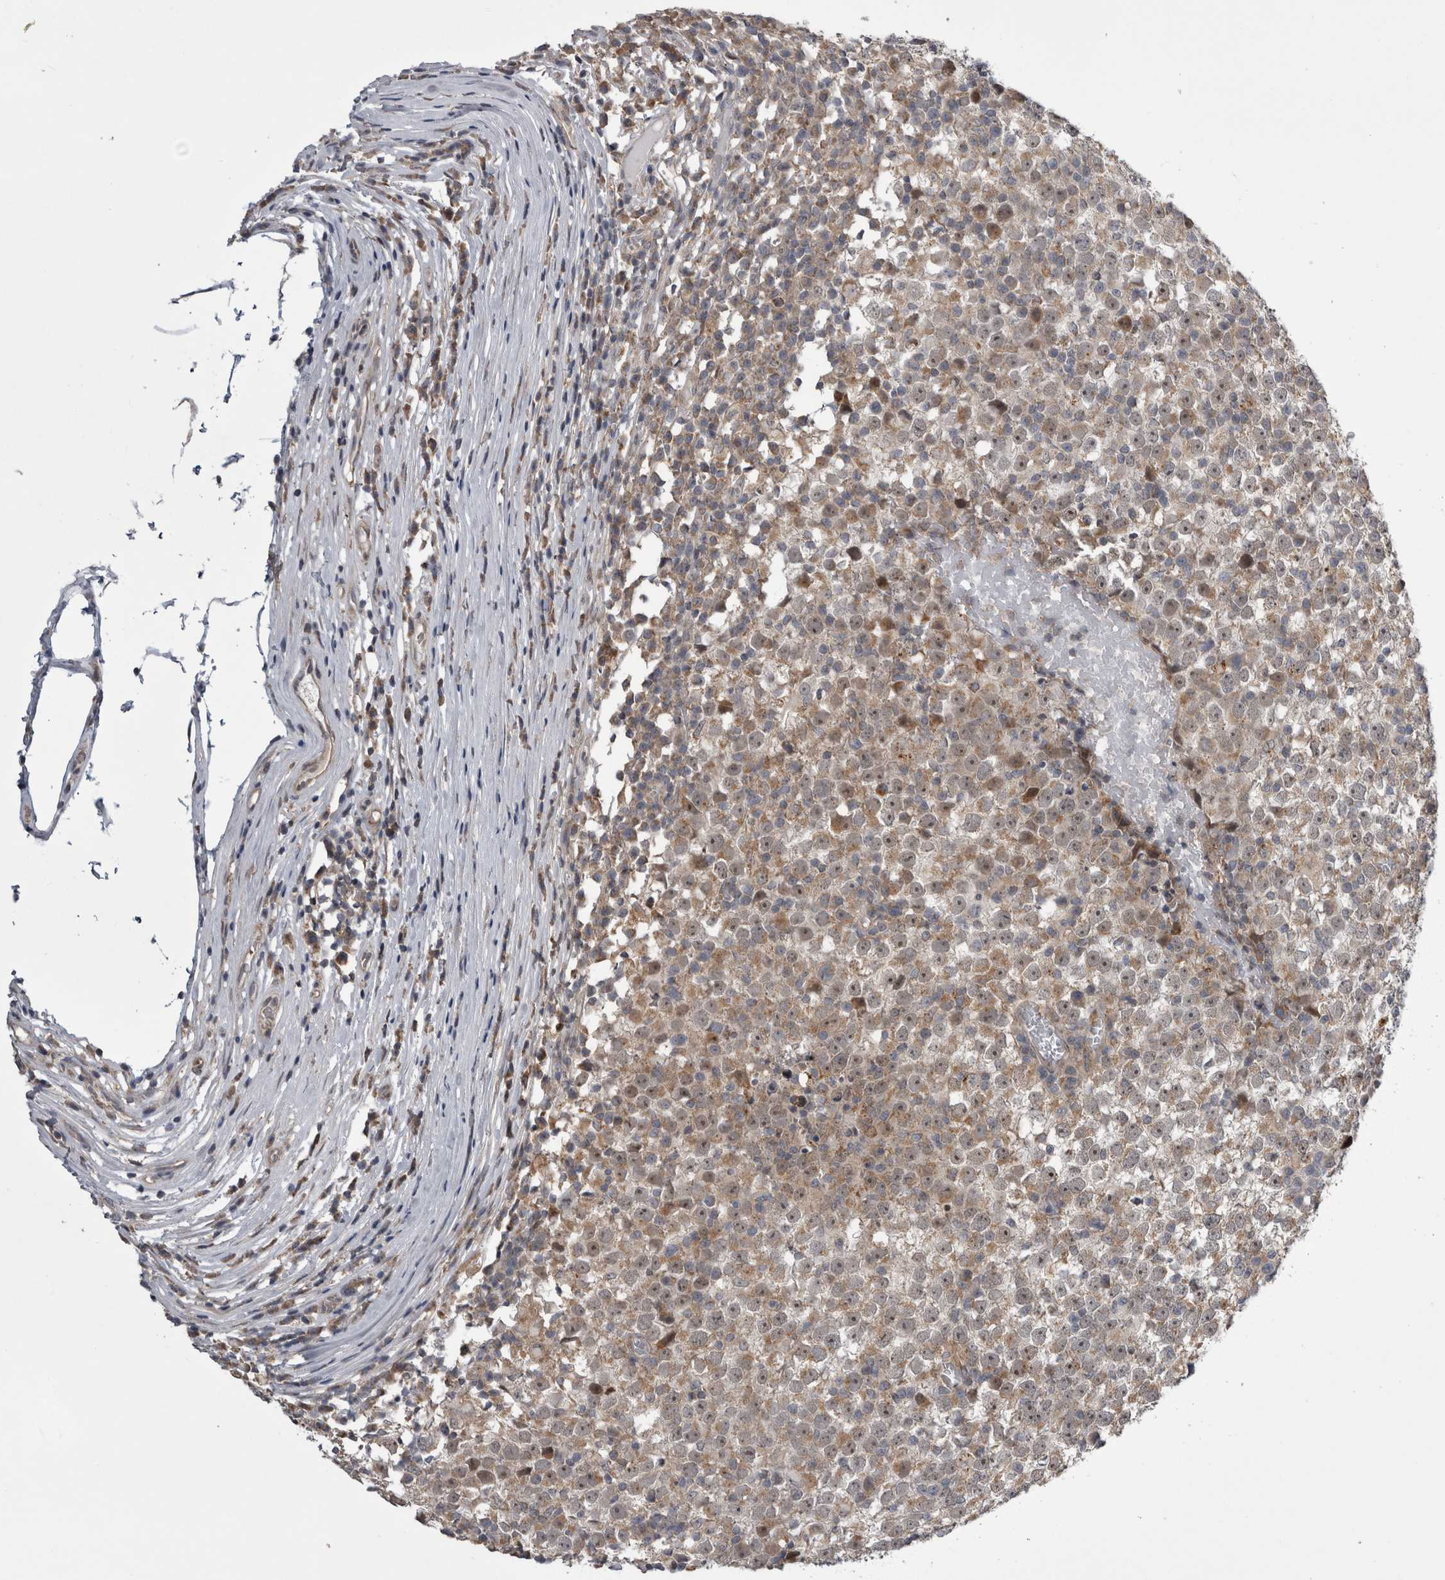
{"staining": {"intensity": "weak", "quantity": ">75%", "location": "cytoplasmic/membranous"}, "tissue": "testis cancer", "cell_type": "Tumor cells", "image_type": "cancer", "snomed": [{"axis": "morphology", "description": "Seminoma, NOS"}, {"axis": "topography", "description": "Testis"}], "caption": "Testis cancer (seminoma) stained with DAB immunohistochemistry (IHC) displays low levels of weak cytoplasmic/membranous positivity in about >75% of tumor cells.", "gene": "ARHGAP29", "patient": {"sex": "male", "age": 65}}